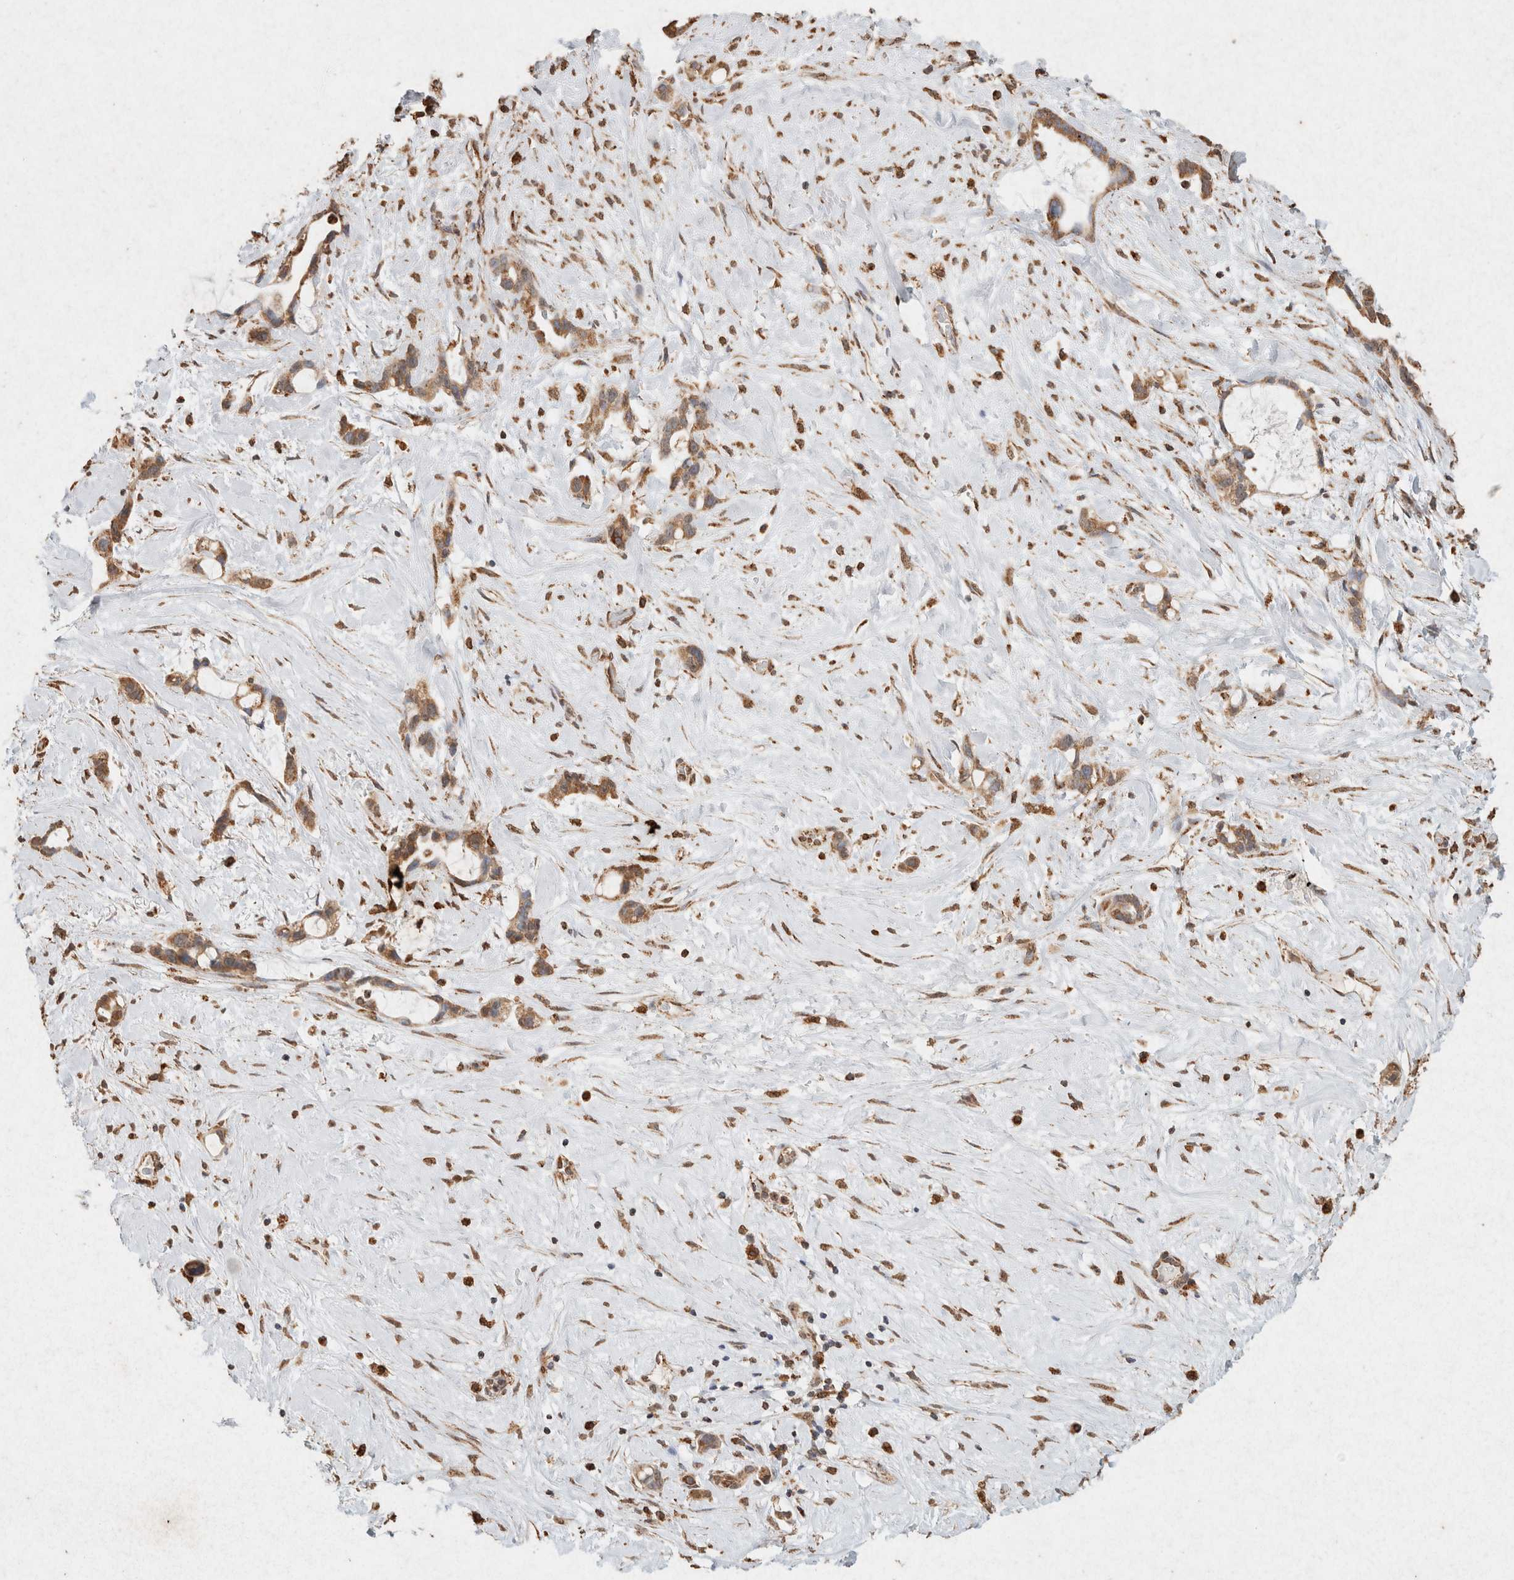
{"staining": {"intensity": "moderate", "quantity": ">75%", "location": "cytoplasmic/membranous"}, "tissue": "liver cancer", "cell_type": "Tumor cells", "image_type": "cancer", "snomed": [{"axis": "morphology", "description": "Cholangiocarcinoma"}, {"axis": "topography", "description": "Liver"}], "caption": "Moderate cytoplasmic/membranous protein staining is present in about >75% of tumor cells in liver cancer (cholangiocarcinoma).", "gene": "SDC2", "patient": {"sex": "female", "age": 65}}